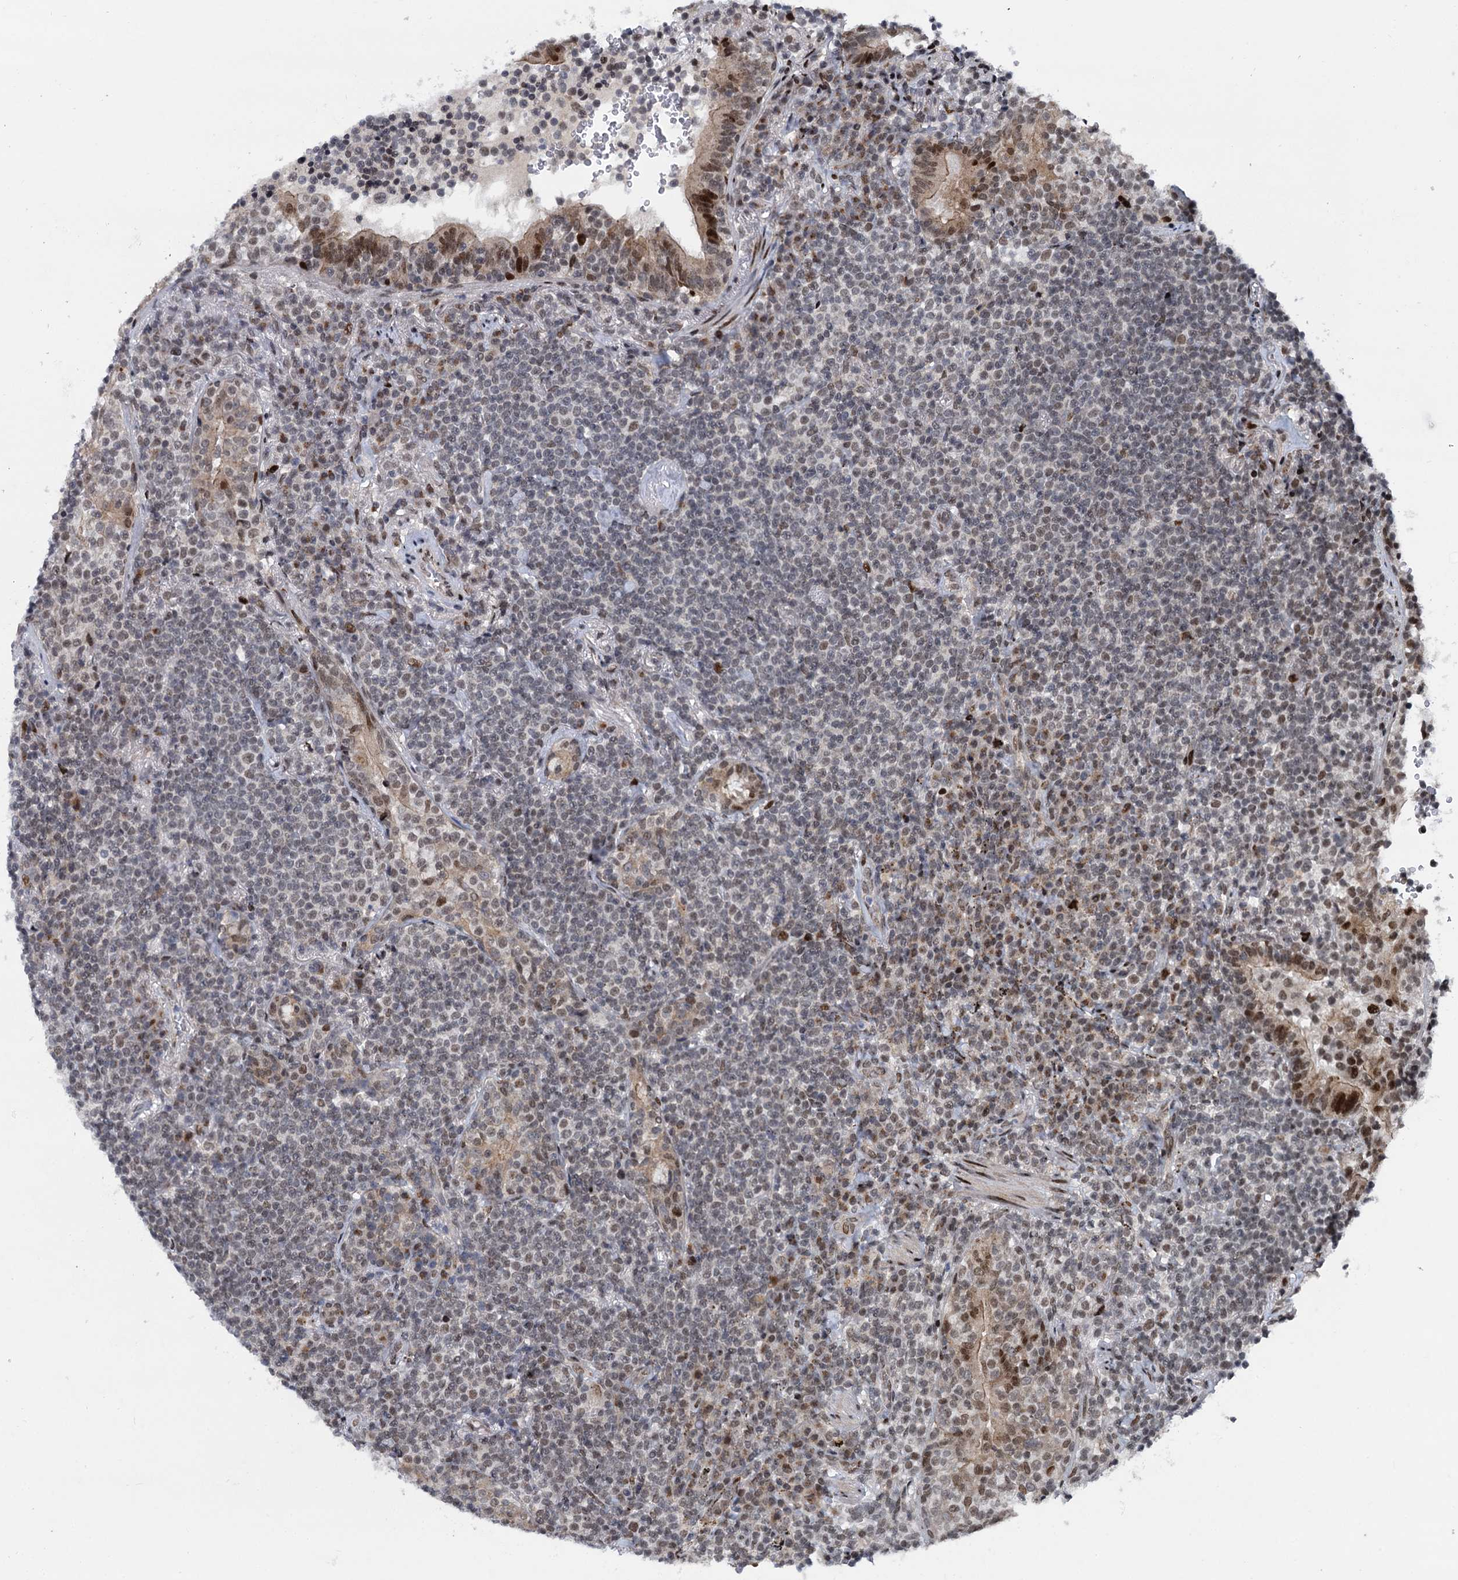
{"staining": {"intensity": "weak", "quantity": "25%-75%", "location": "nuclear"}, "tissue": "lymphoma", "cell_type": "Tumor cells", "image_type": "cancer", "snomed": [{"axis": "morphology", "description": "Malignant lymphoma, non-Hodgkin's type, Low grade"}, {"axis": "topography", "description": "Lung"}], "caption": "This is an image of immunohistochemistry staining of low-grade malignant lymphoma, non-Hodgkin's type, which shows weak positivity in the nuclear of tumor cells.", "gene": "RUFY2", "patient": {"sex": "female", "age": 71}}